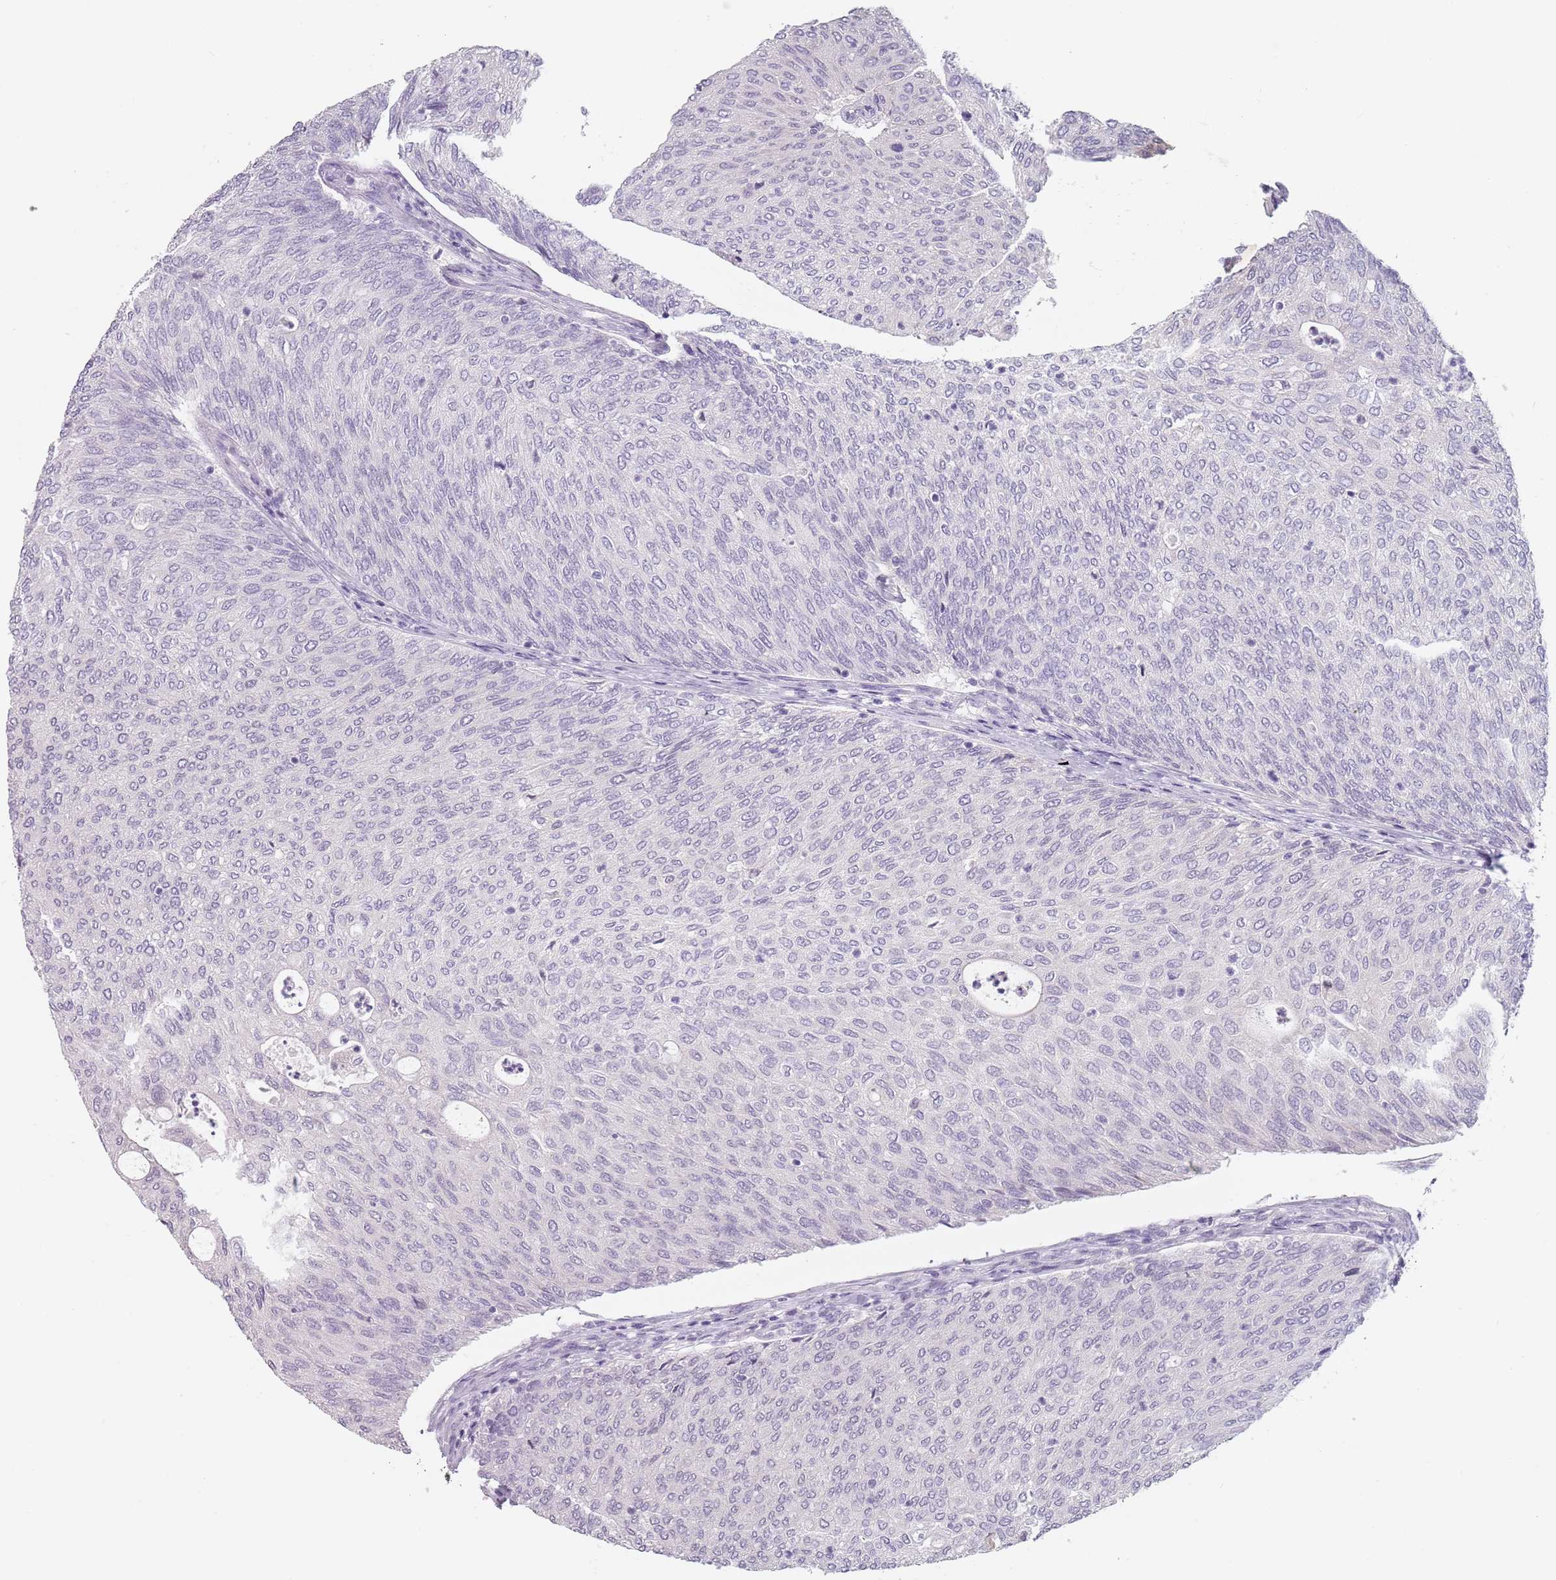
{"staining": {"intensity": "negative", "quantity": "none", "location": "none"}, "tissue": "urothelial cancer", "cell_type": "Tumor cells", "image_type": "cancer", "snomed": [{"axis": "morphology", "description": "Urothelial carcinoma, Low grade"}, {"axis": "topography", "description": "Urinary bladder"}], "caption": "Immunohistochemistry micrograph of human urothelial cancer stained for a protein (brown), which exhibits no staining in tumor cells. (Stains: DAB (3,3'-diaminobenzidine) IHC with hematoxylin counter stain, Microscopy: brightfield microscopy at high magnification).", "gene": "CEP19", "patient": {"sex": "female", "age": 79}}